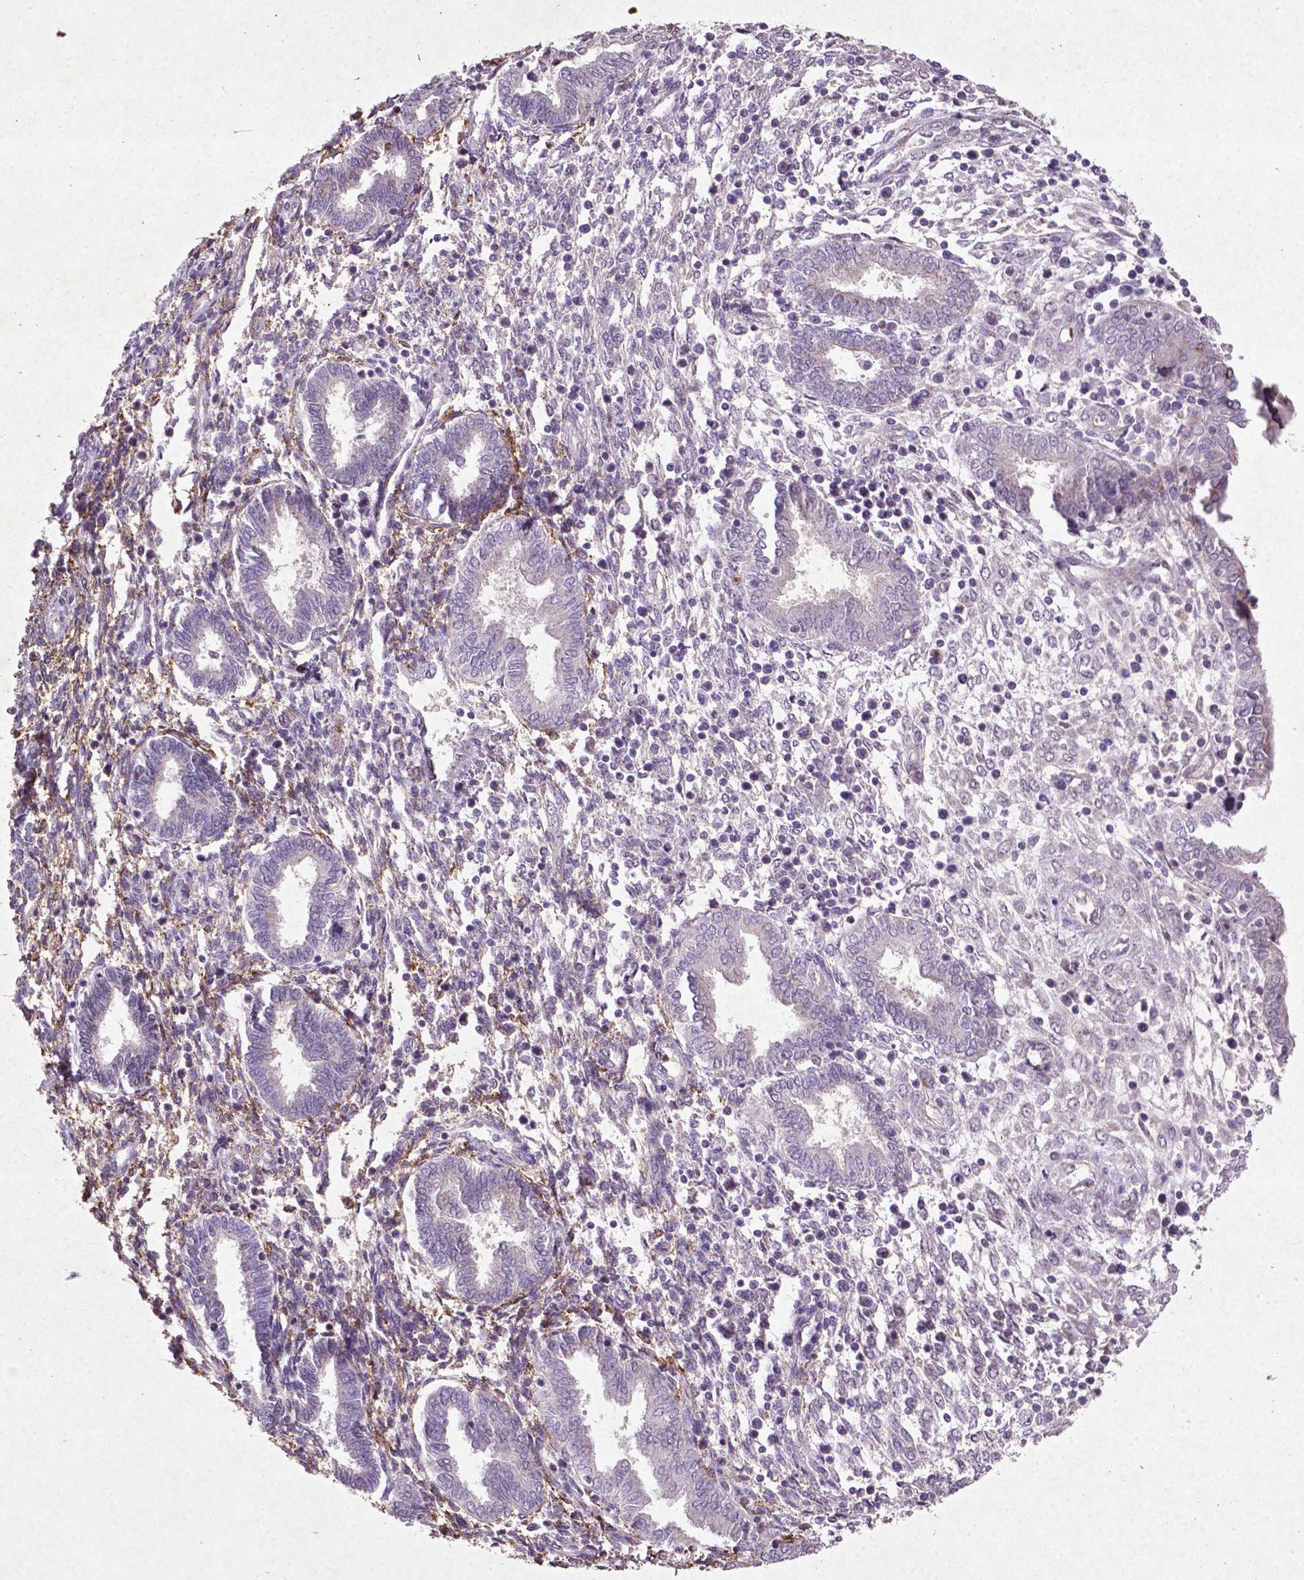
{"staining": {"intensity": "negative", "quantity": "none", "location": "none"}, "tissue": "endometrium", "cell_type": "Cells in endometrial stroma", "image_type": "normal", "snomed": [{"axis": "morphology", "description": "Normal tissue, NOS"}, {"axis": "topography", "description": "Endometrium"}], "caption": "This photomicrograph is of normal endometrium stained with immunohistochemistry to label a protein in brown with the nuclei are counter-stained blue. There is no staining in cells in endometrial stroma.", "gene": "MTOR", "patient": {"sex": "female", "age": 42}}